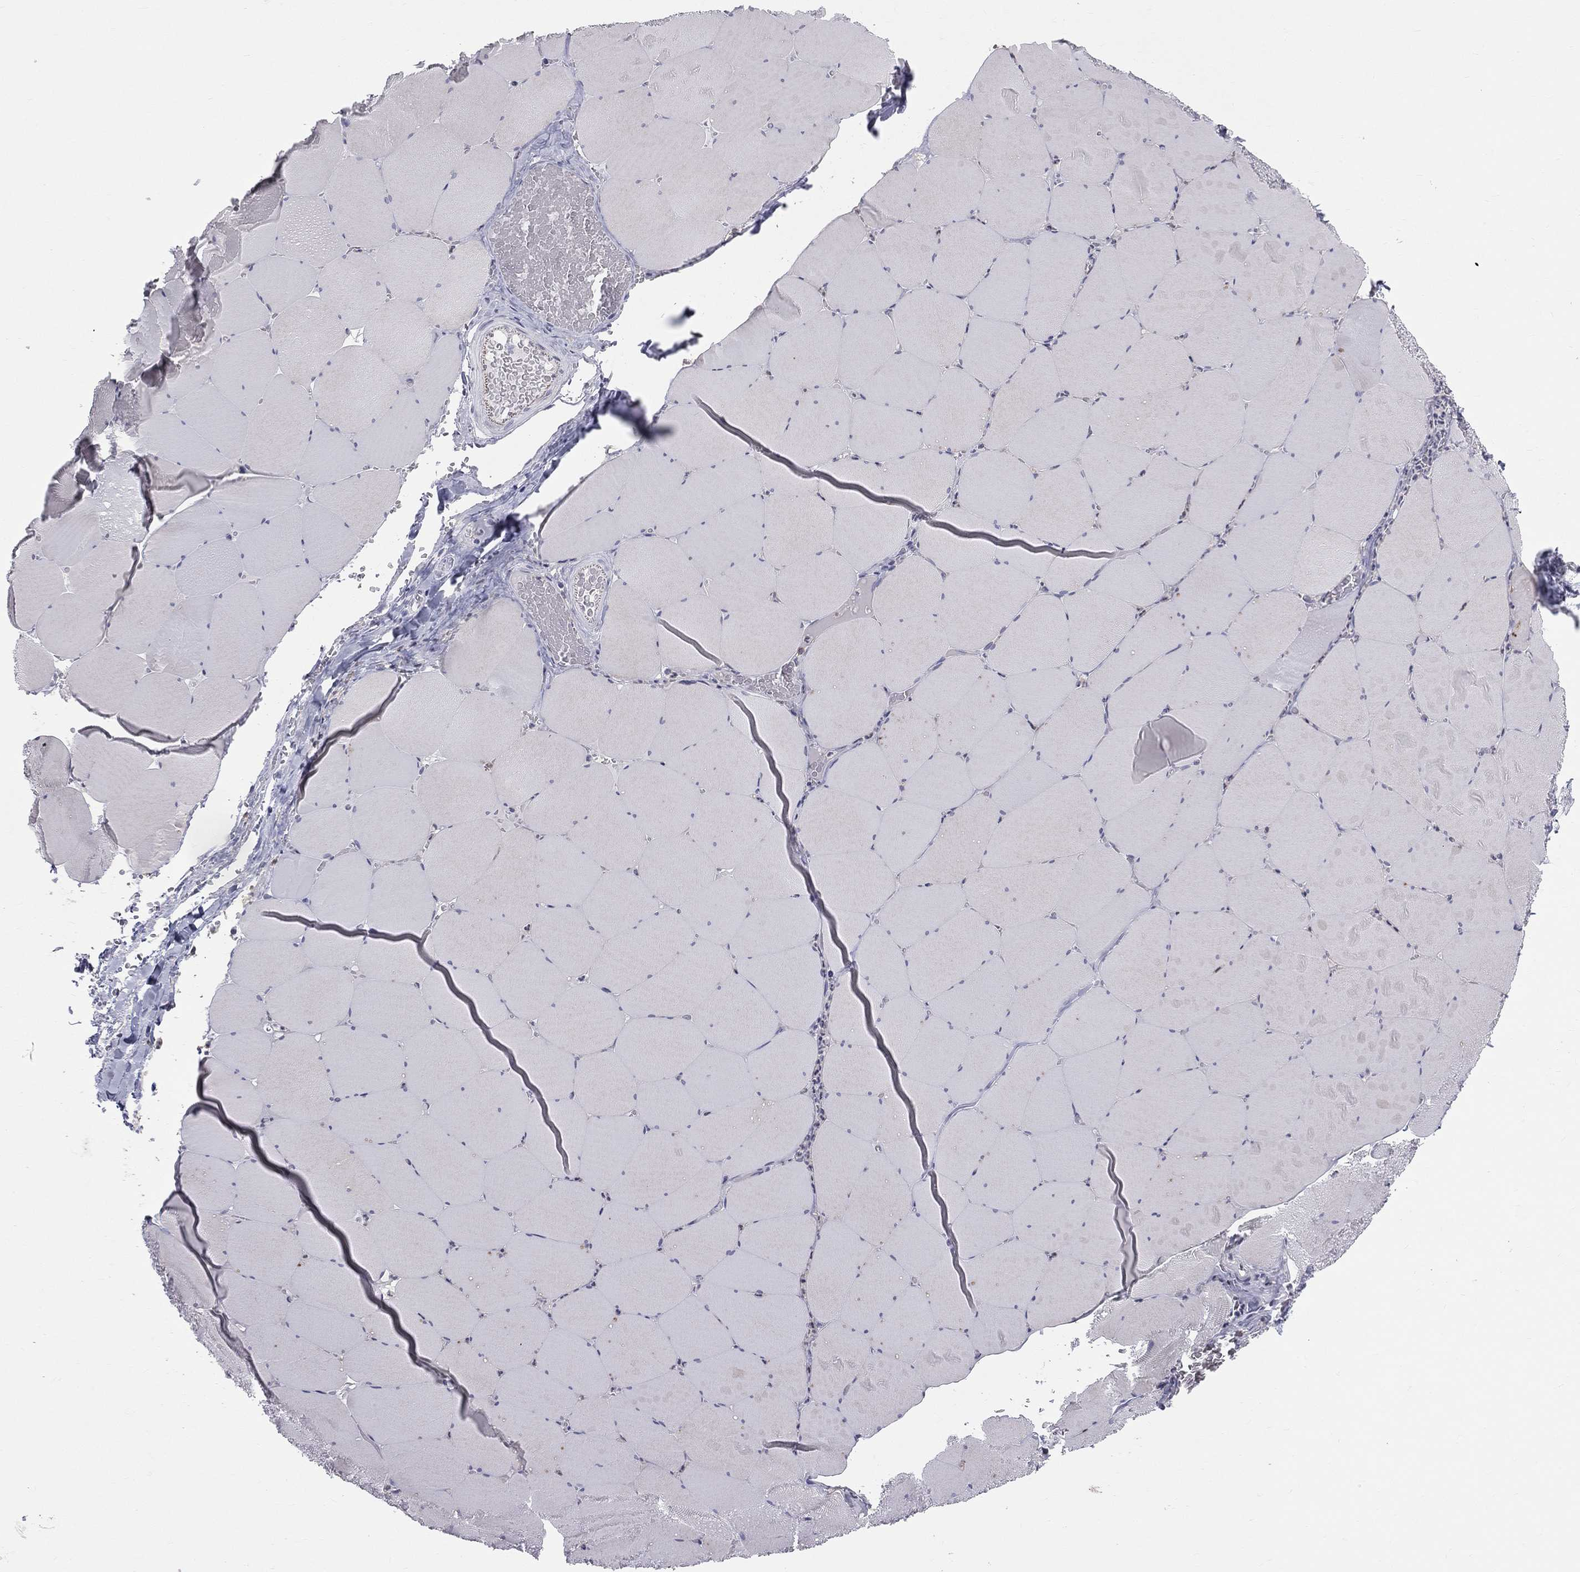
{"staining": {"intensity": "negative", "quantity": "none", "location": "none"}, "tissue": "skeletal muscle", "cell_type": "Myocytes", "image_type": "normal", "snomed": [{"axis": "morphology", "description": "Normal tissue, NOS"}, {"axis": "morphology", "description": "Malignant melanoma, Metastatic site"}, {"axis": "topography", "description": "Skeletal muscle"}], "caption": "Protein analysis of benign skeletal muscle reveals no significant staining in myocytes. (Brightfield microscopy of DAB IHC at high magnification).", "gene": "CD22", "patient": {"sex": "male", "age": 50}}